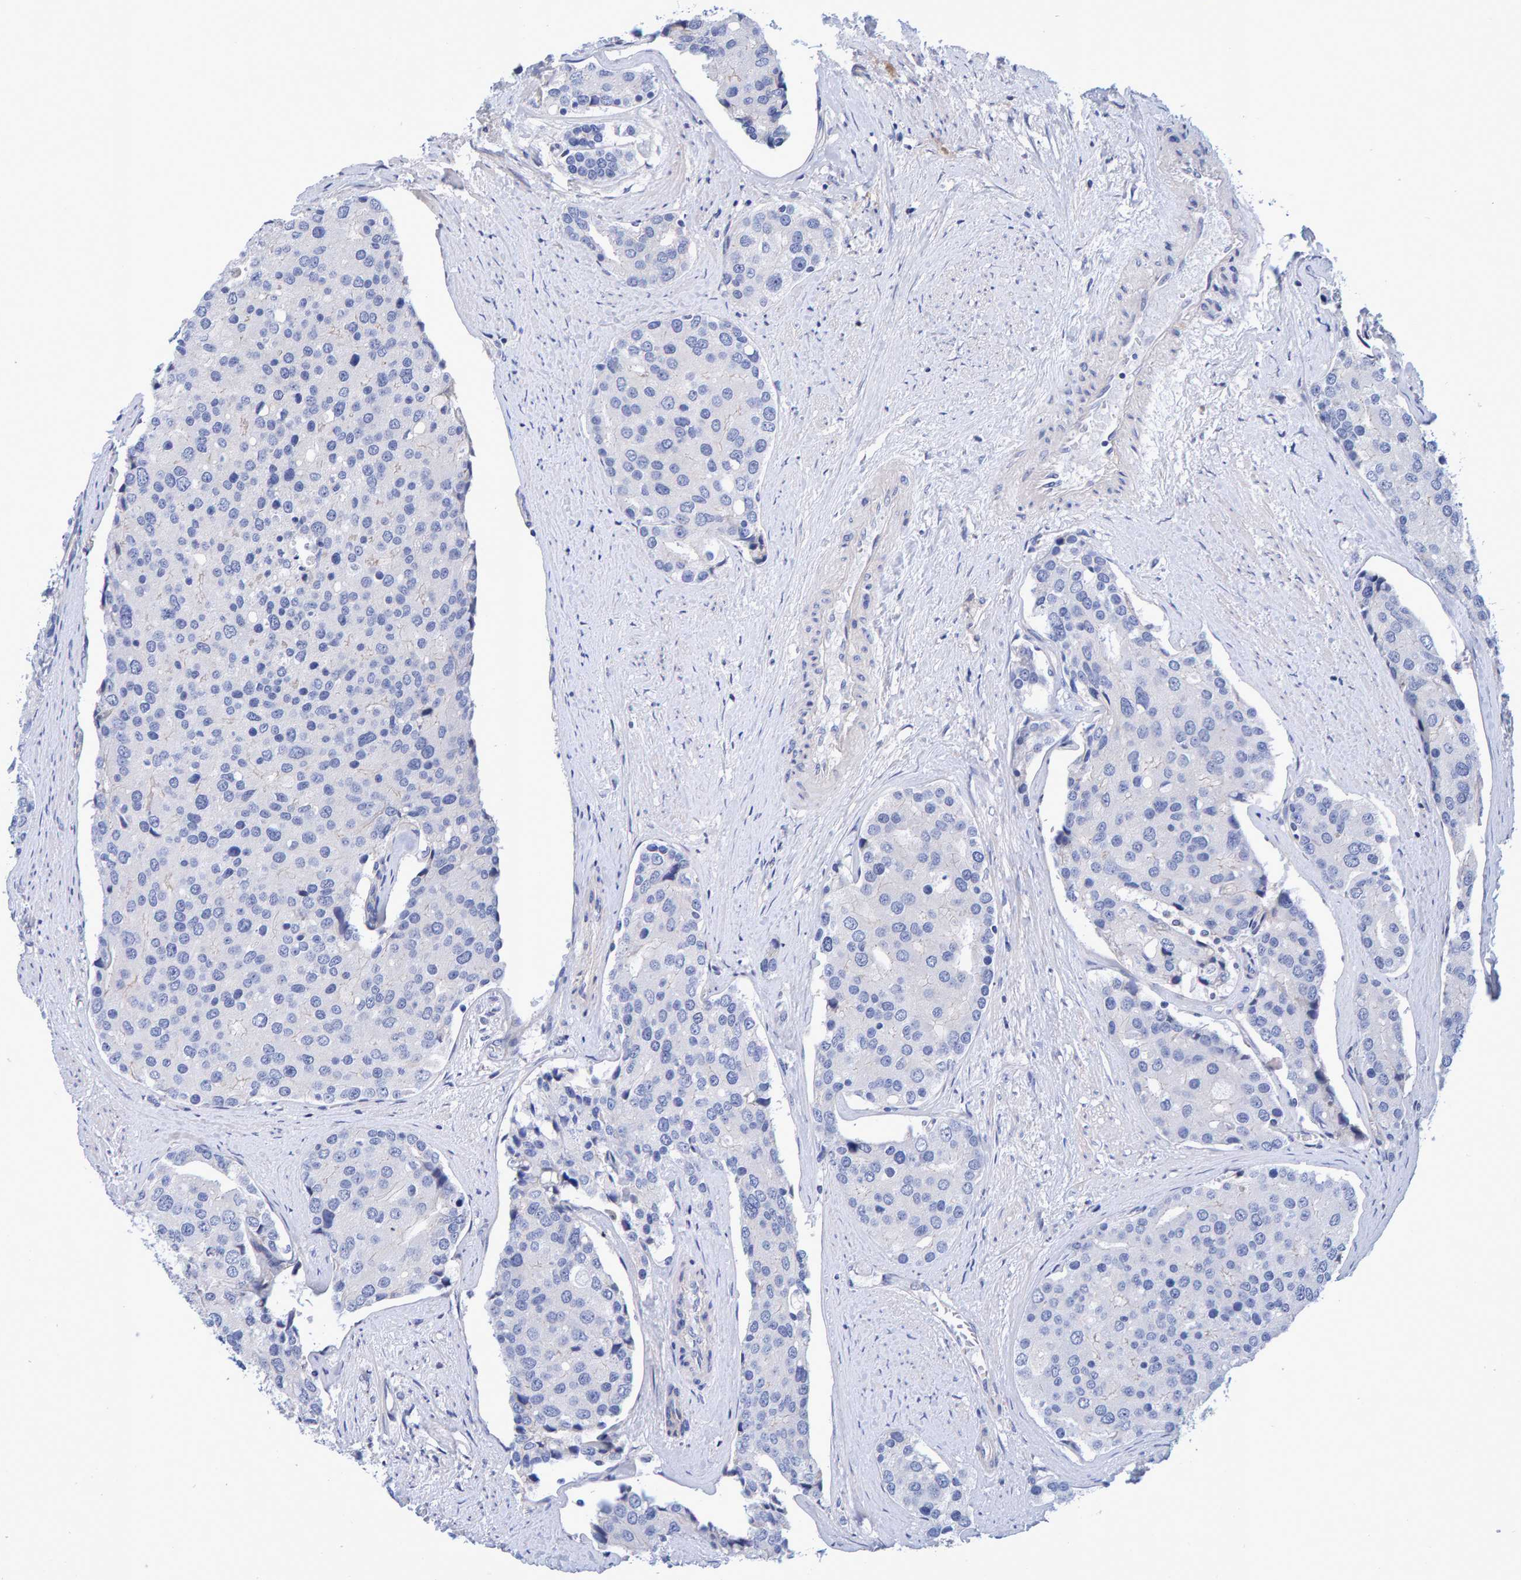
{"staining": {"intensity": "negative", "quantity": "none", "location": "none"}, "tissue": "prostate cancer", "cell_type": "Tumor cells", "image_type": "cancer", "snomed": [{"axis": "morphology", "description": "Adenocarcinoma, High grade"}, {"axis": "topography", "description": "Prostate"}], "caption": "A high-resolution image shows immunohistochemistry (IHC) staining of high-grade adenocarcinoma (prostate), which demonstrates no significant expression in tumor cells.", "gene": "EFR3A", "patient": {"sex": "male", "age": 50}}